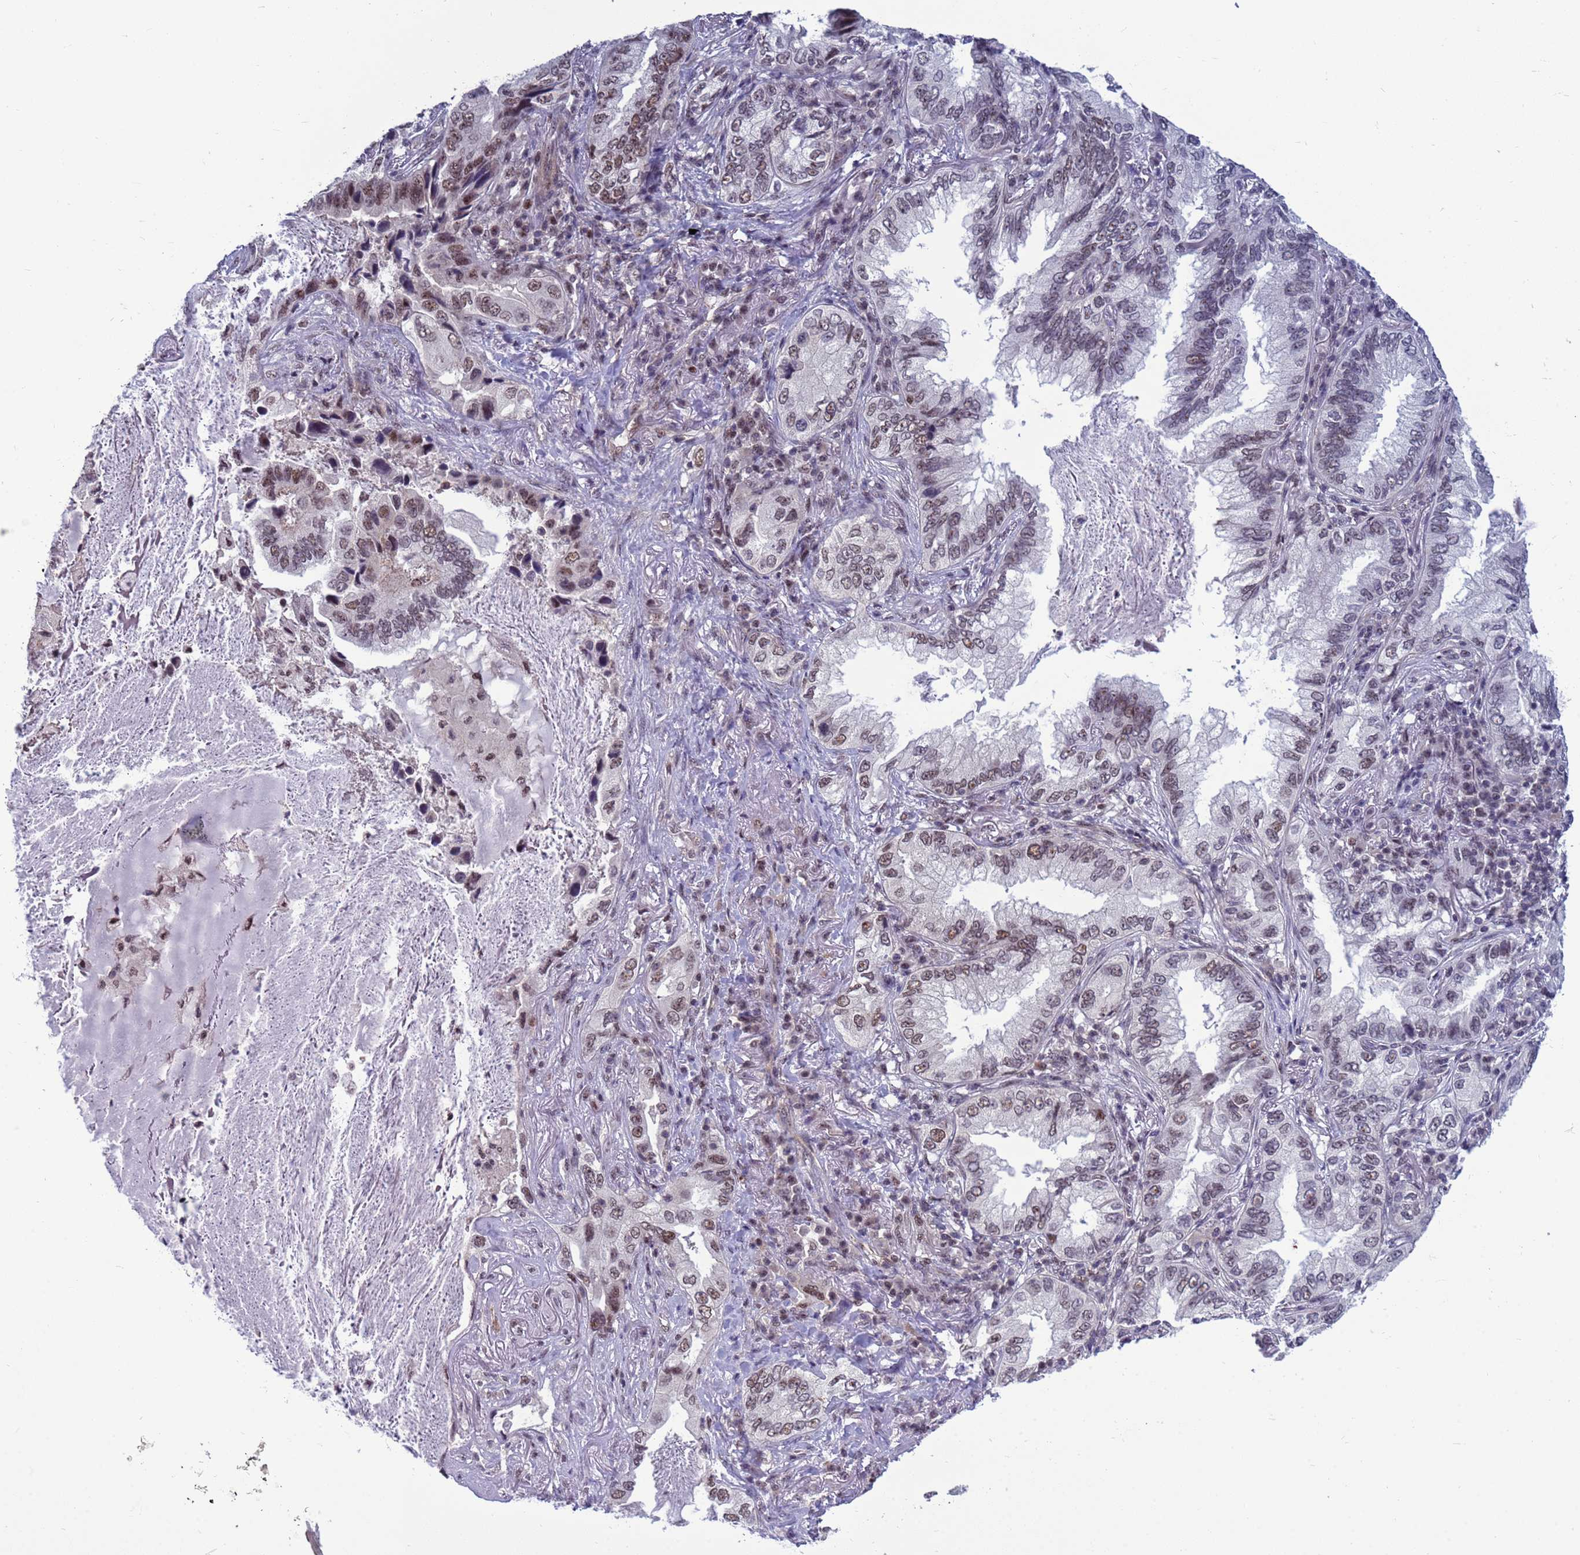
{"staining": {"intensity": "moderate", "quantity": "<25%", "location": "nuclear"}, "tissue": "lung cancer", "cell_type": "Tumor cells", "image_type": "cancer", "snomed": [{"axis": "morphology", "description": "Adenocarcinoma, NOS"}, {"axis": "topography", "description": "Lung"}], "caption": "DAB immunohistochemical staining of lung adenocarcinoma demonstrates moderate nuclear protein staining in about <25% of tumor cells.", "gene": "NSL1", "patient": {"sex": "female", "age": 69}}